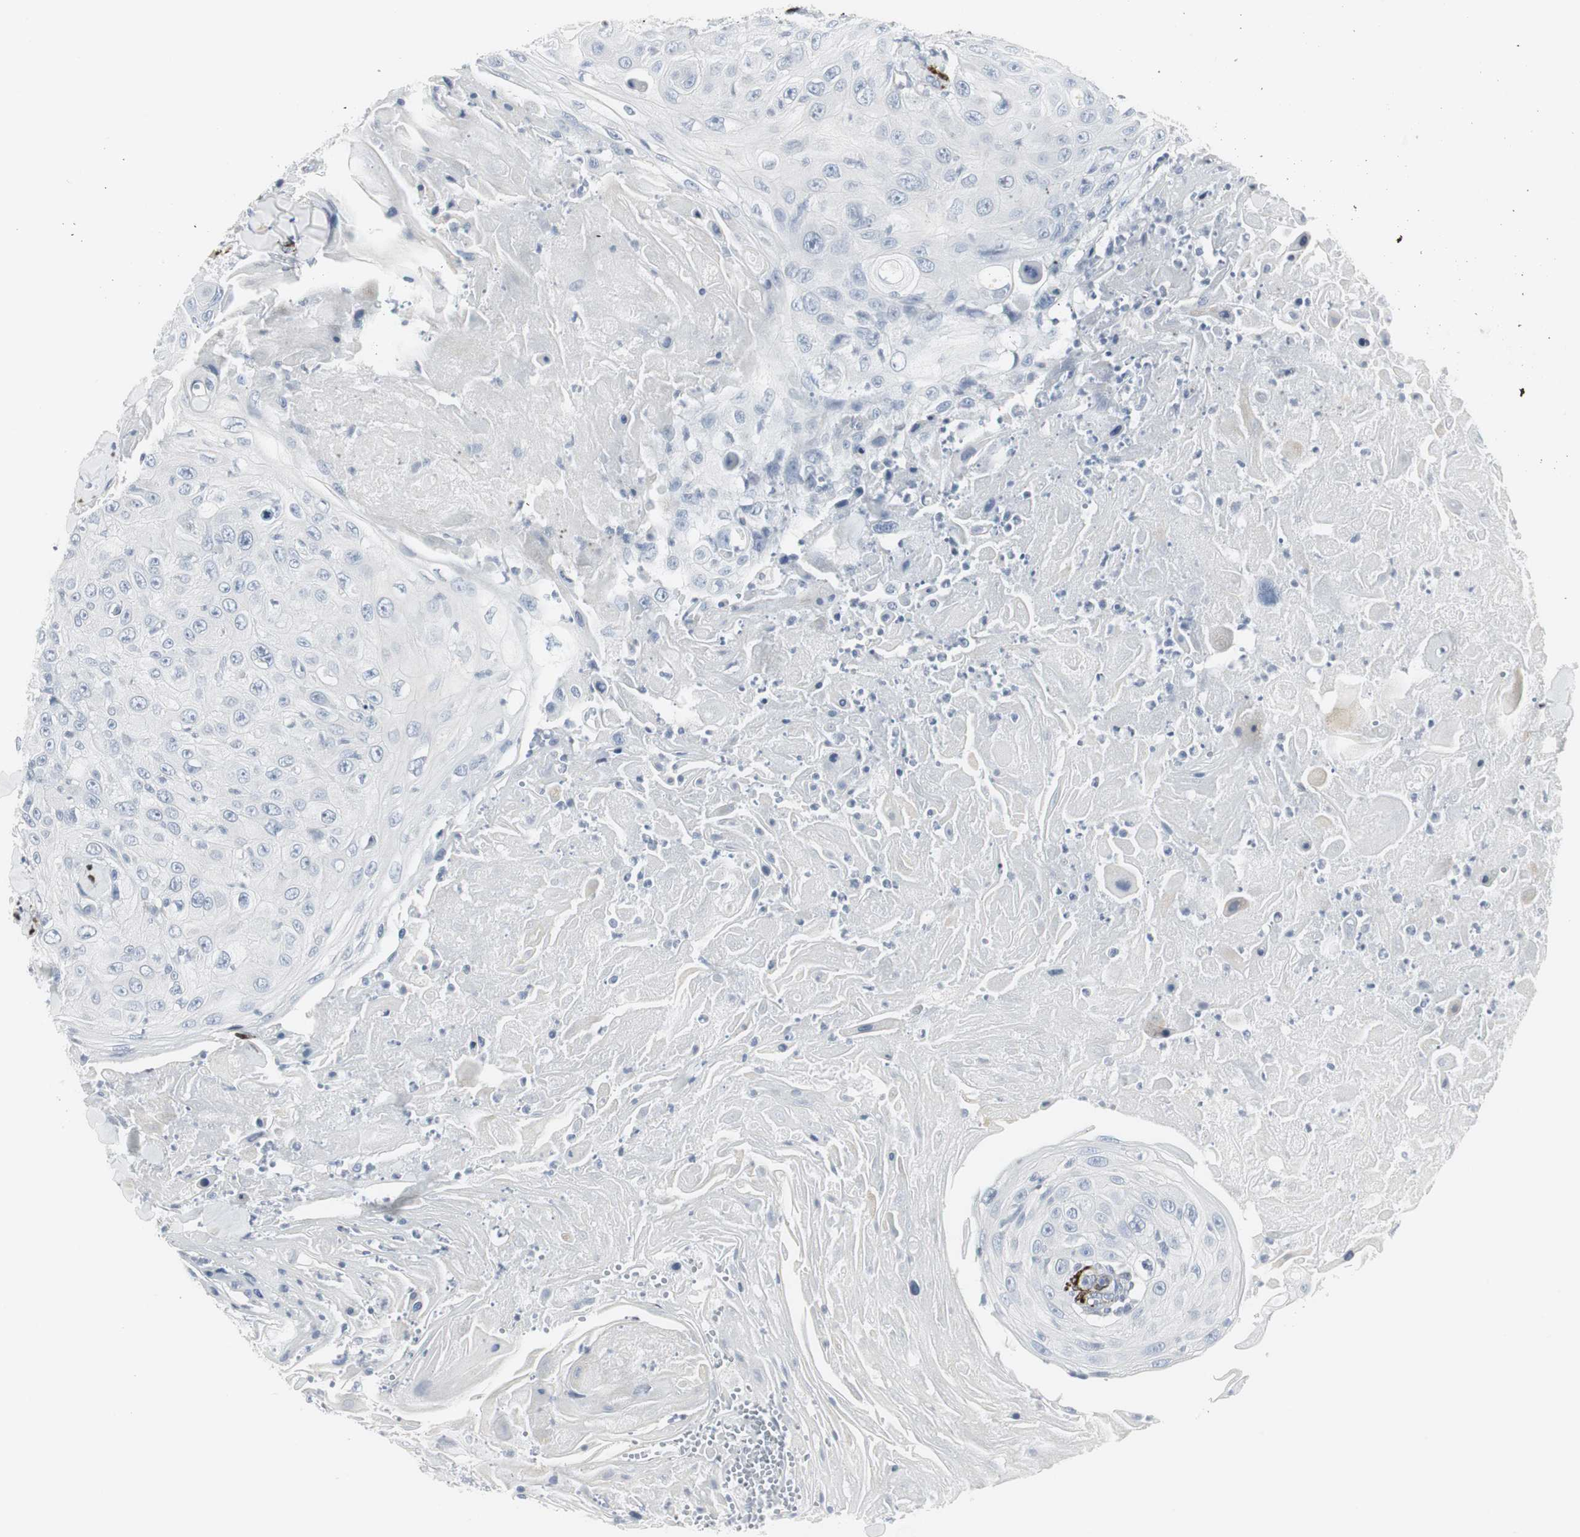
{"staining": {"intensity": "negative", "quantity": "none", "location": "none"}, "tissue": "skin cancer", "cell_type": "Tumor cells", "image_type": "cancer", "snomed": [{"axis": "morphology", "description": "Squamous cell carcinoma, NOS"}, {"axis": "topography", "description": "Skin"}], "caption": "Immunohistochemical staining of skin cancer (squamous cell carcinoma) shows no significant expression in tumor cells. Brightfield microscopy of immunohistochemistry stained with DAB (brown) and hematoxylin (blue), captured at high magnification.", "gene": "PPP1R14A", "patient": {"sex": "male", "age": 86}}